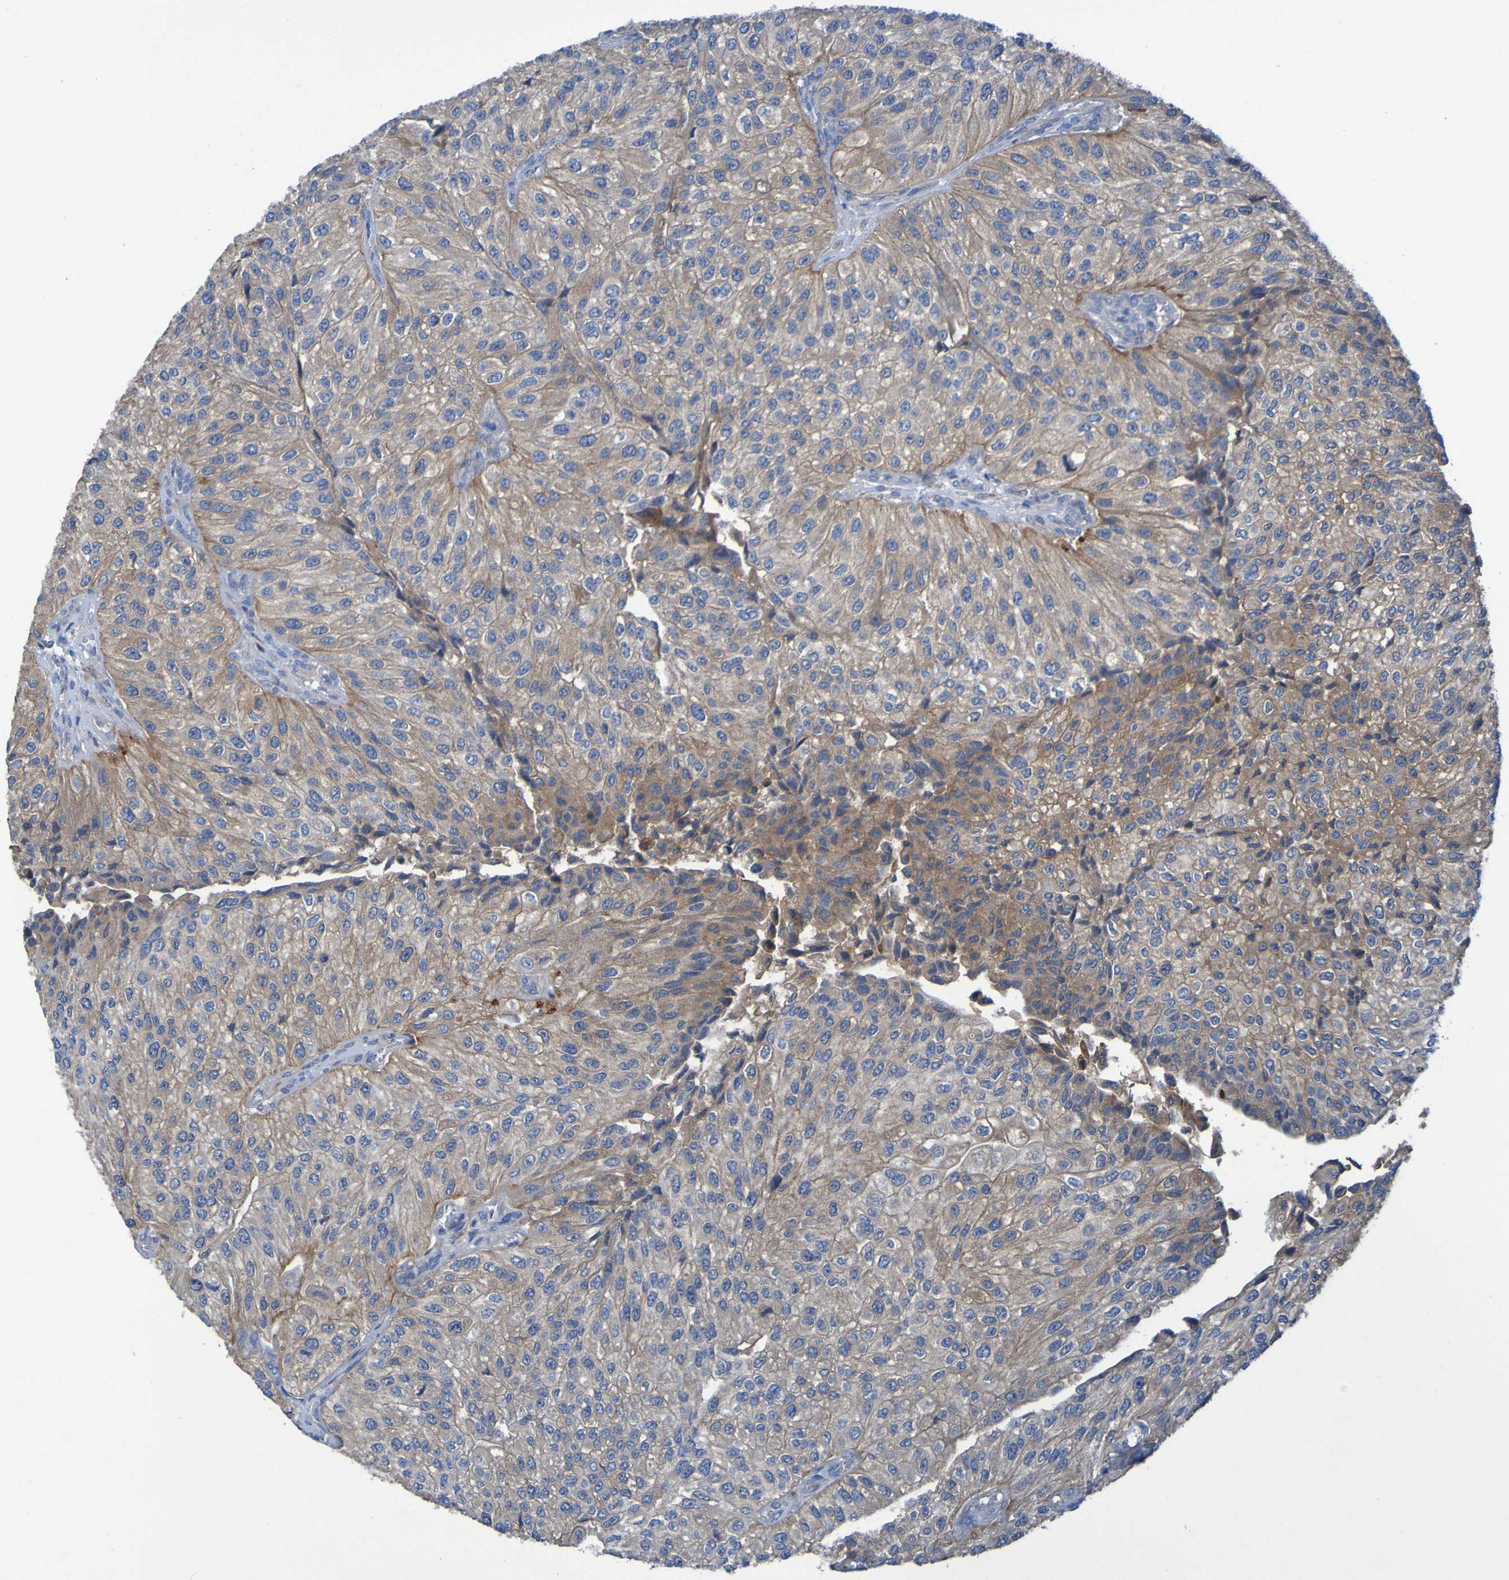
{"staining": {"intensity": "moderate", "quantity": ">75%", "location": "cytoplasmic/membranous"}, "tissue": "urothelial cancer", "cell_type": "Tumor cells", "image_type": "cancer", "snomed": [{"axis": "morphology", "description": "Urothelial carcinoma, High grade"}, {"axis": "topography", "description": "Kidney"}, {"axis": "topography", "description": "Urinary bladder"}], "caption": "Human high-grade urothelial carcinoma stained with a brown dye demonstrates moderate cytoplasmic/membranous positive positivity in about >75% of tumor cells.", "gene": "ARHGEF16", "patient": {"sex": "male", "age": 77}}